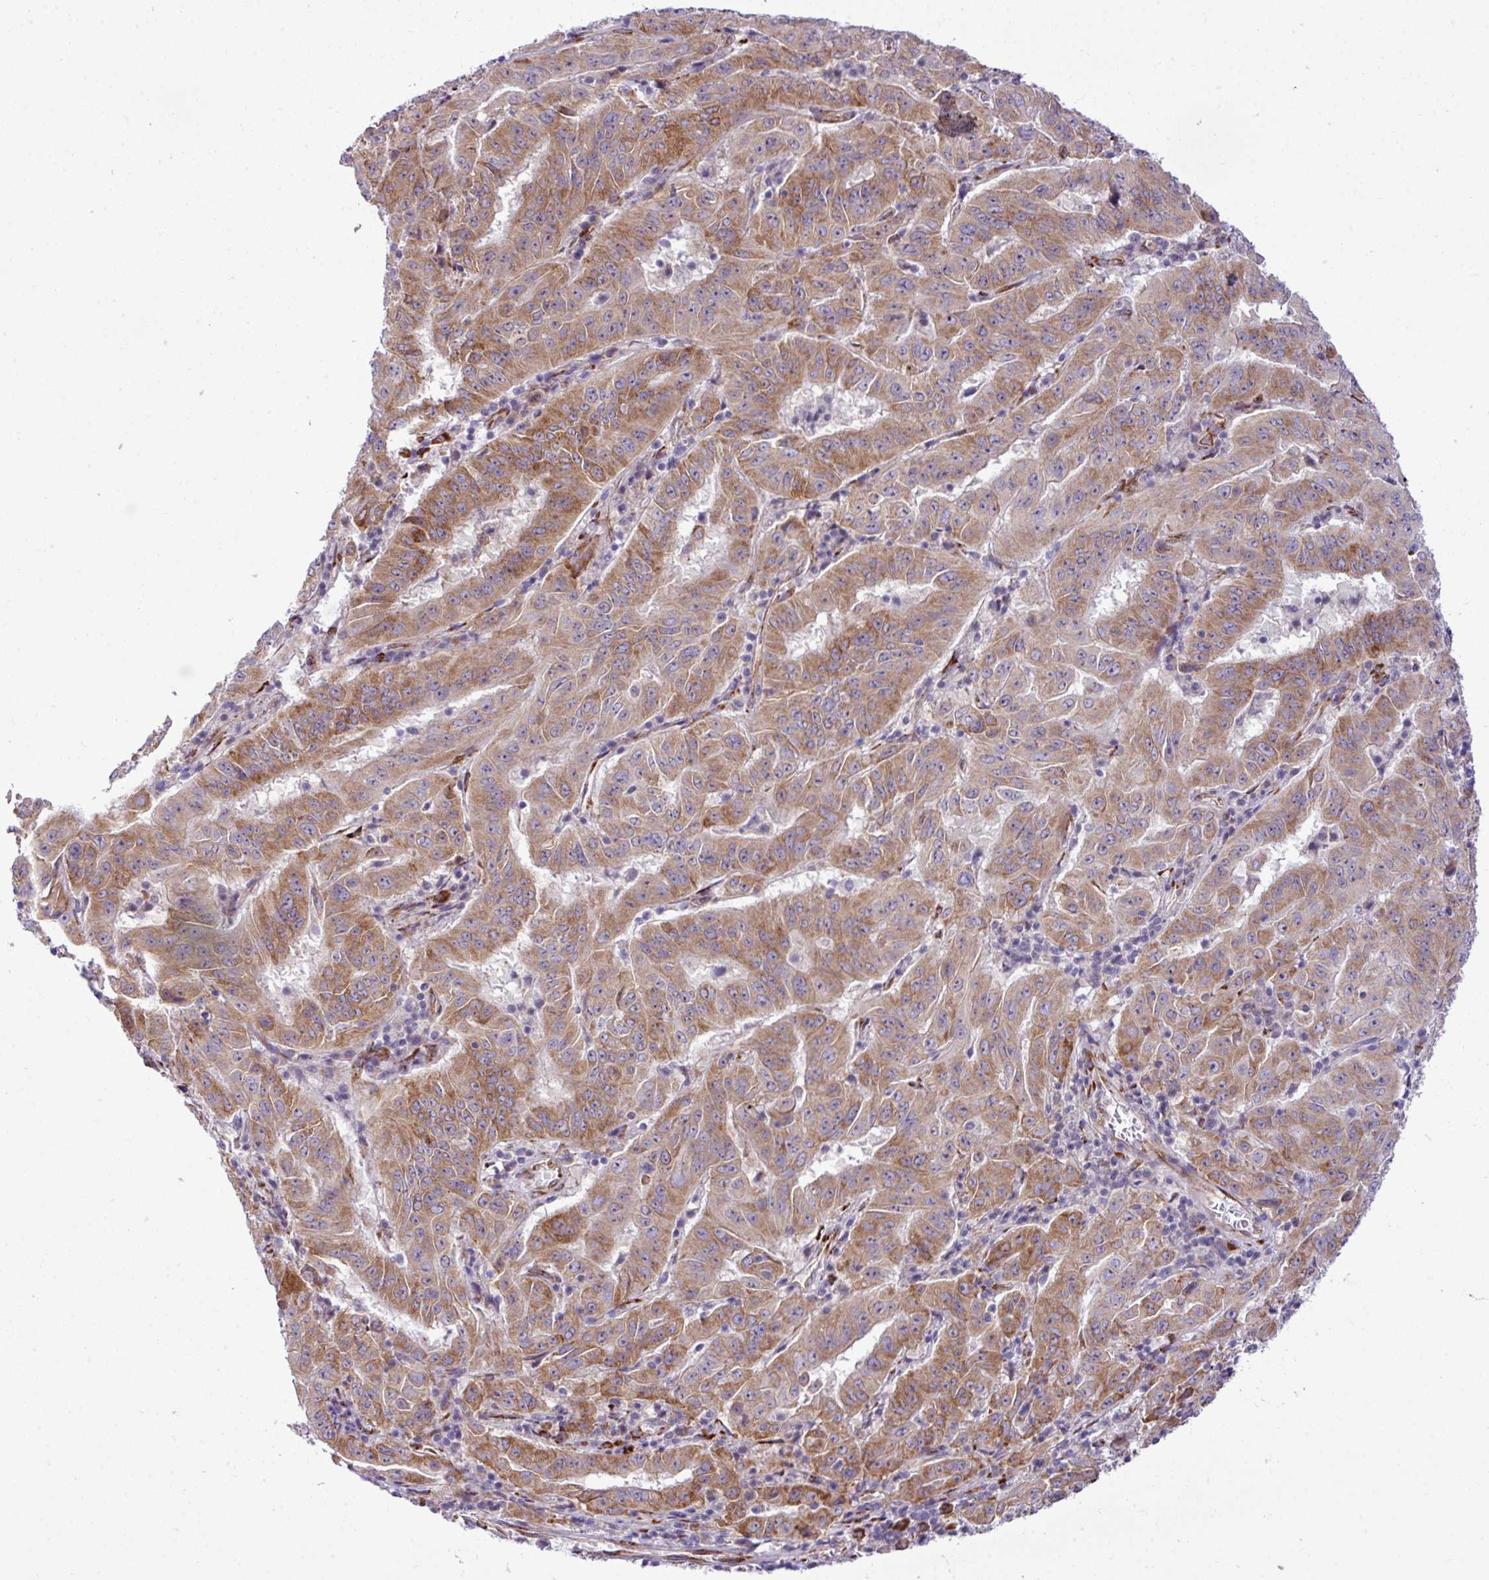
{"staining": {"intensity": "moderate", "quantity": ">75%", "location": "cytoplasmic/membranous"}, "tissue": "pancreatic cancer", "cell_type": "Tumor cells", "image_type": "cancer", "snomed": [{"axis": "morphology", "description": "Adenocarcinoma, NOS"}, {"axis": "topography", "description": "Pancreas"}], "caption": "High-power microscopy captured an immunohistochemistry histopathology image of pancreatic cancer, revealing moderate cytoplasmic/membranous expression in about >75% of tumor cells.", "gene": "CFAP97", "patient": {"sex": "male", "age": 63}}